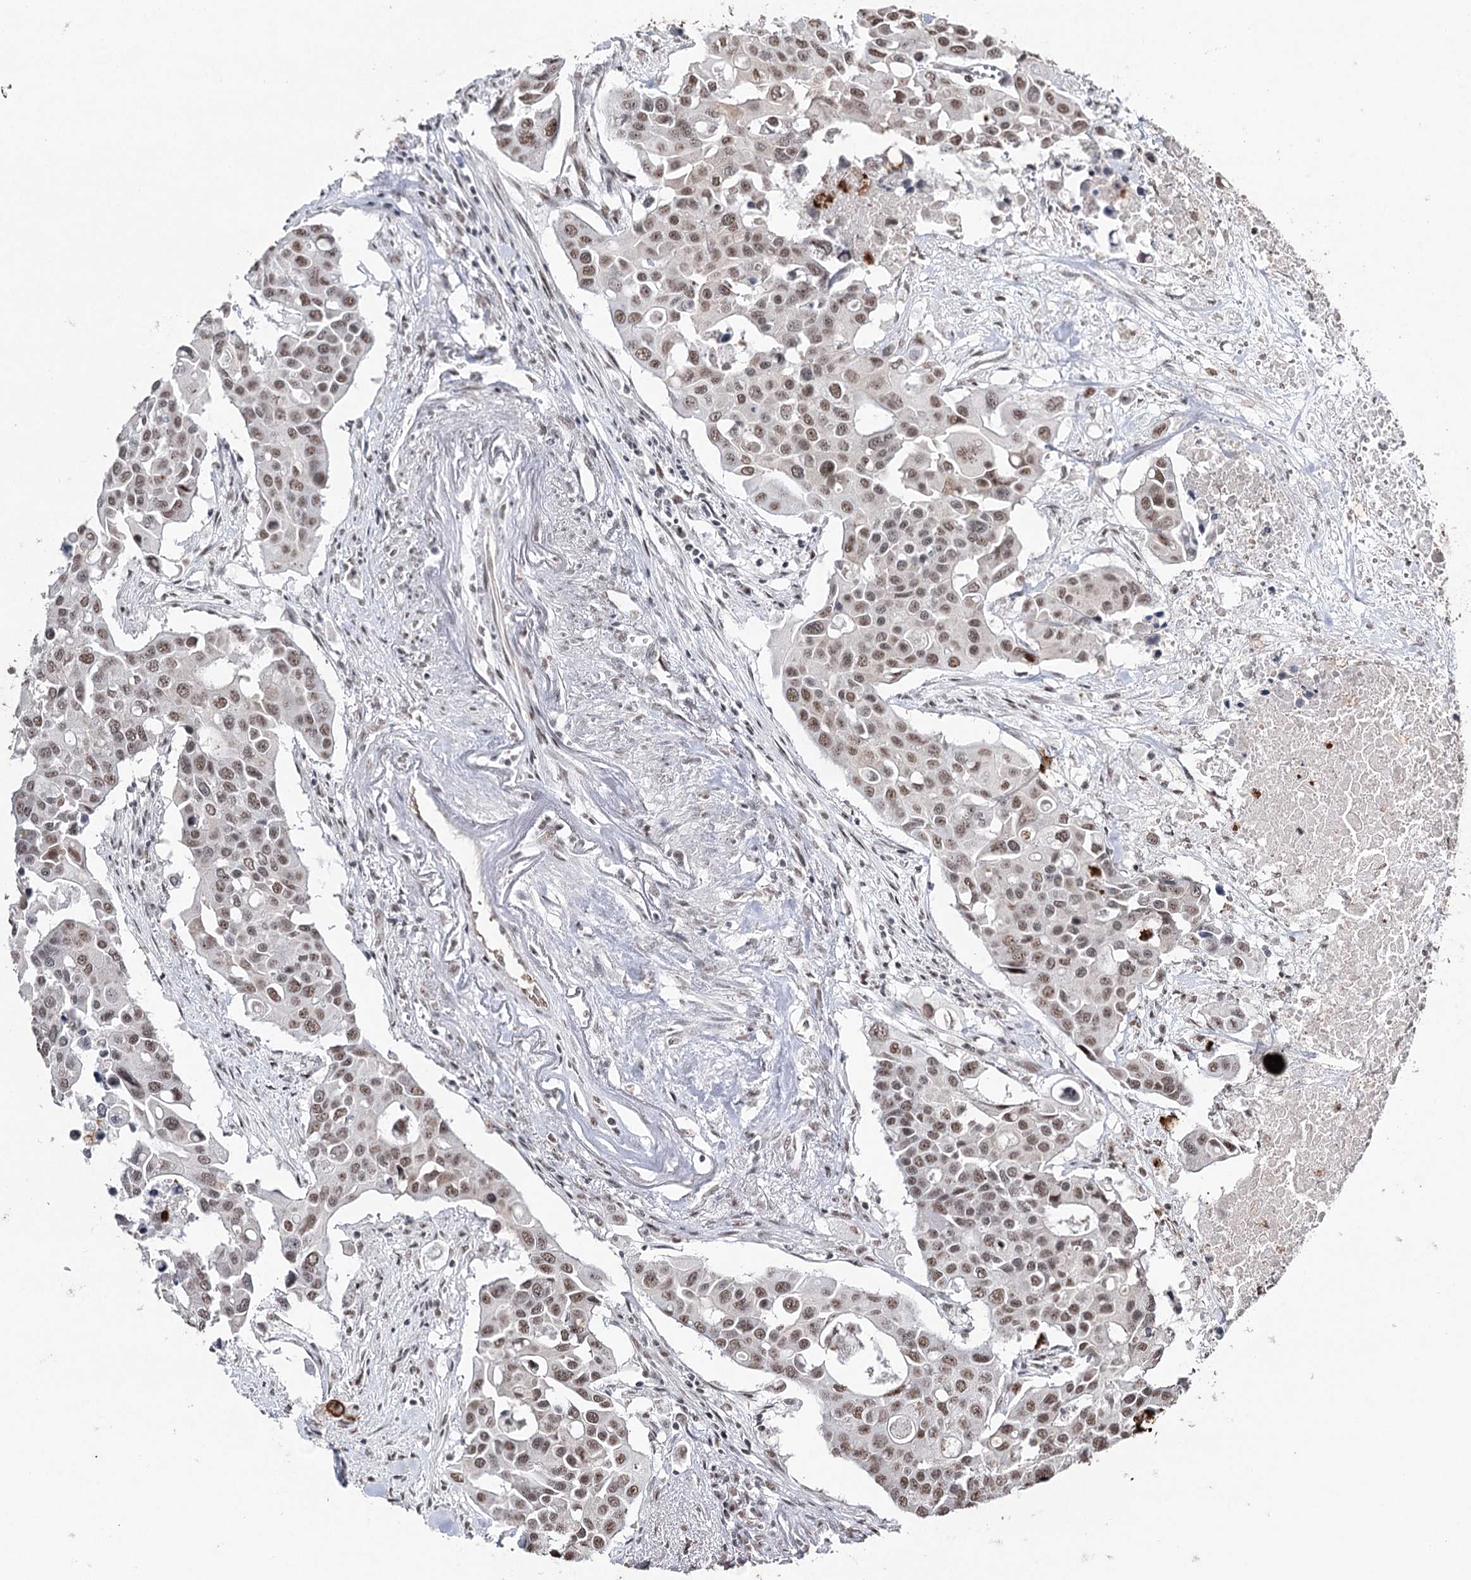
{"staining": {"intensity": "moderate", "quantity": ">75%", "location": "nuclear"}, "tissue": "colorectal cancer", "cell_type": "Tumor cells", "image_type": "cancer", "snomed": [{"axis": "morphology", "description": "Adenocarcinoma, NOS"}, {"axis": "topography", "description": "Colon"}], "caption": "Immunohistochemical staining of colorectal adenocarcinoma exhibits medium levels of moderate nuclear staining in approximately >75% of tumor cells.", "gene": "PDCD4", "patient": {"sex": "male", "age": 77}}